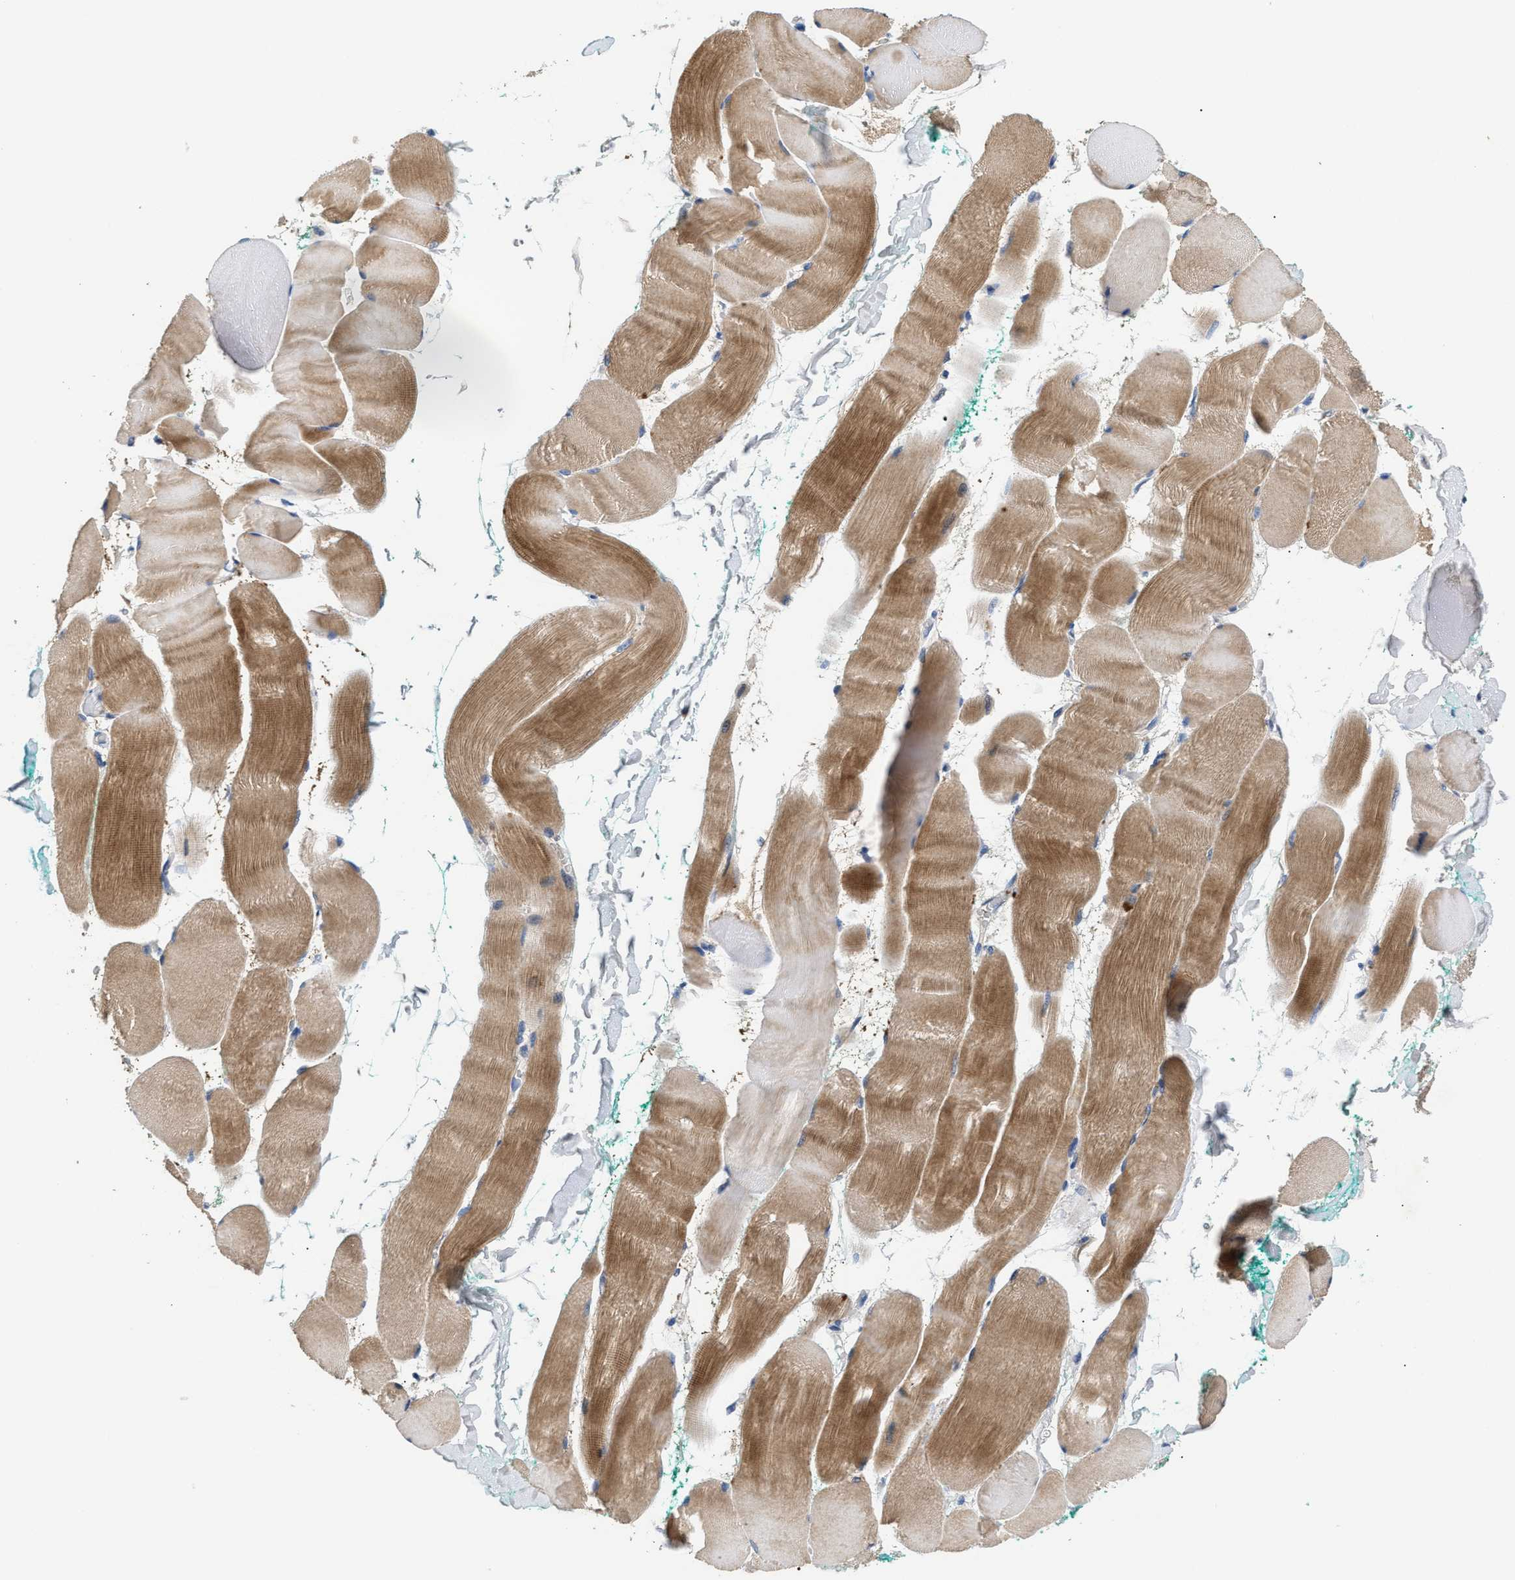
{"staining": {"intensity": "moderate", "quantity": "25%-75%", "location": "cytoplasmic/membranous"}, "tissue": "skeletal muscle", "cell_type": "Myocytes", "image_type": "normal", "snomed": [{"axis": "morphology", "description": "Normal tissue, NOS"}, {"axis": "morphology", "description": "Squamous cell carcinoma, NOS"}, {"axis": "topography", "description": "Skeletal muscle"}], "caption": "This is a histology image of immunohistochemistry (IHC) staining of normal skeletal muscle, which shows moderate staining in the cytoplasmic/membranous of myocytes.", "gene": "CCDC171", "patient": {"sex": "male", "age": 51}}